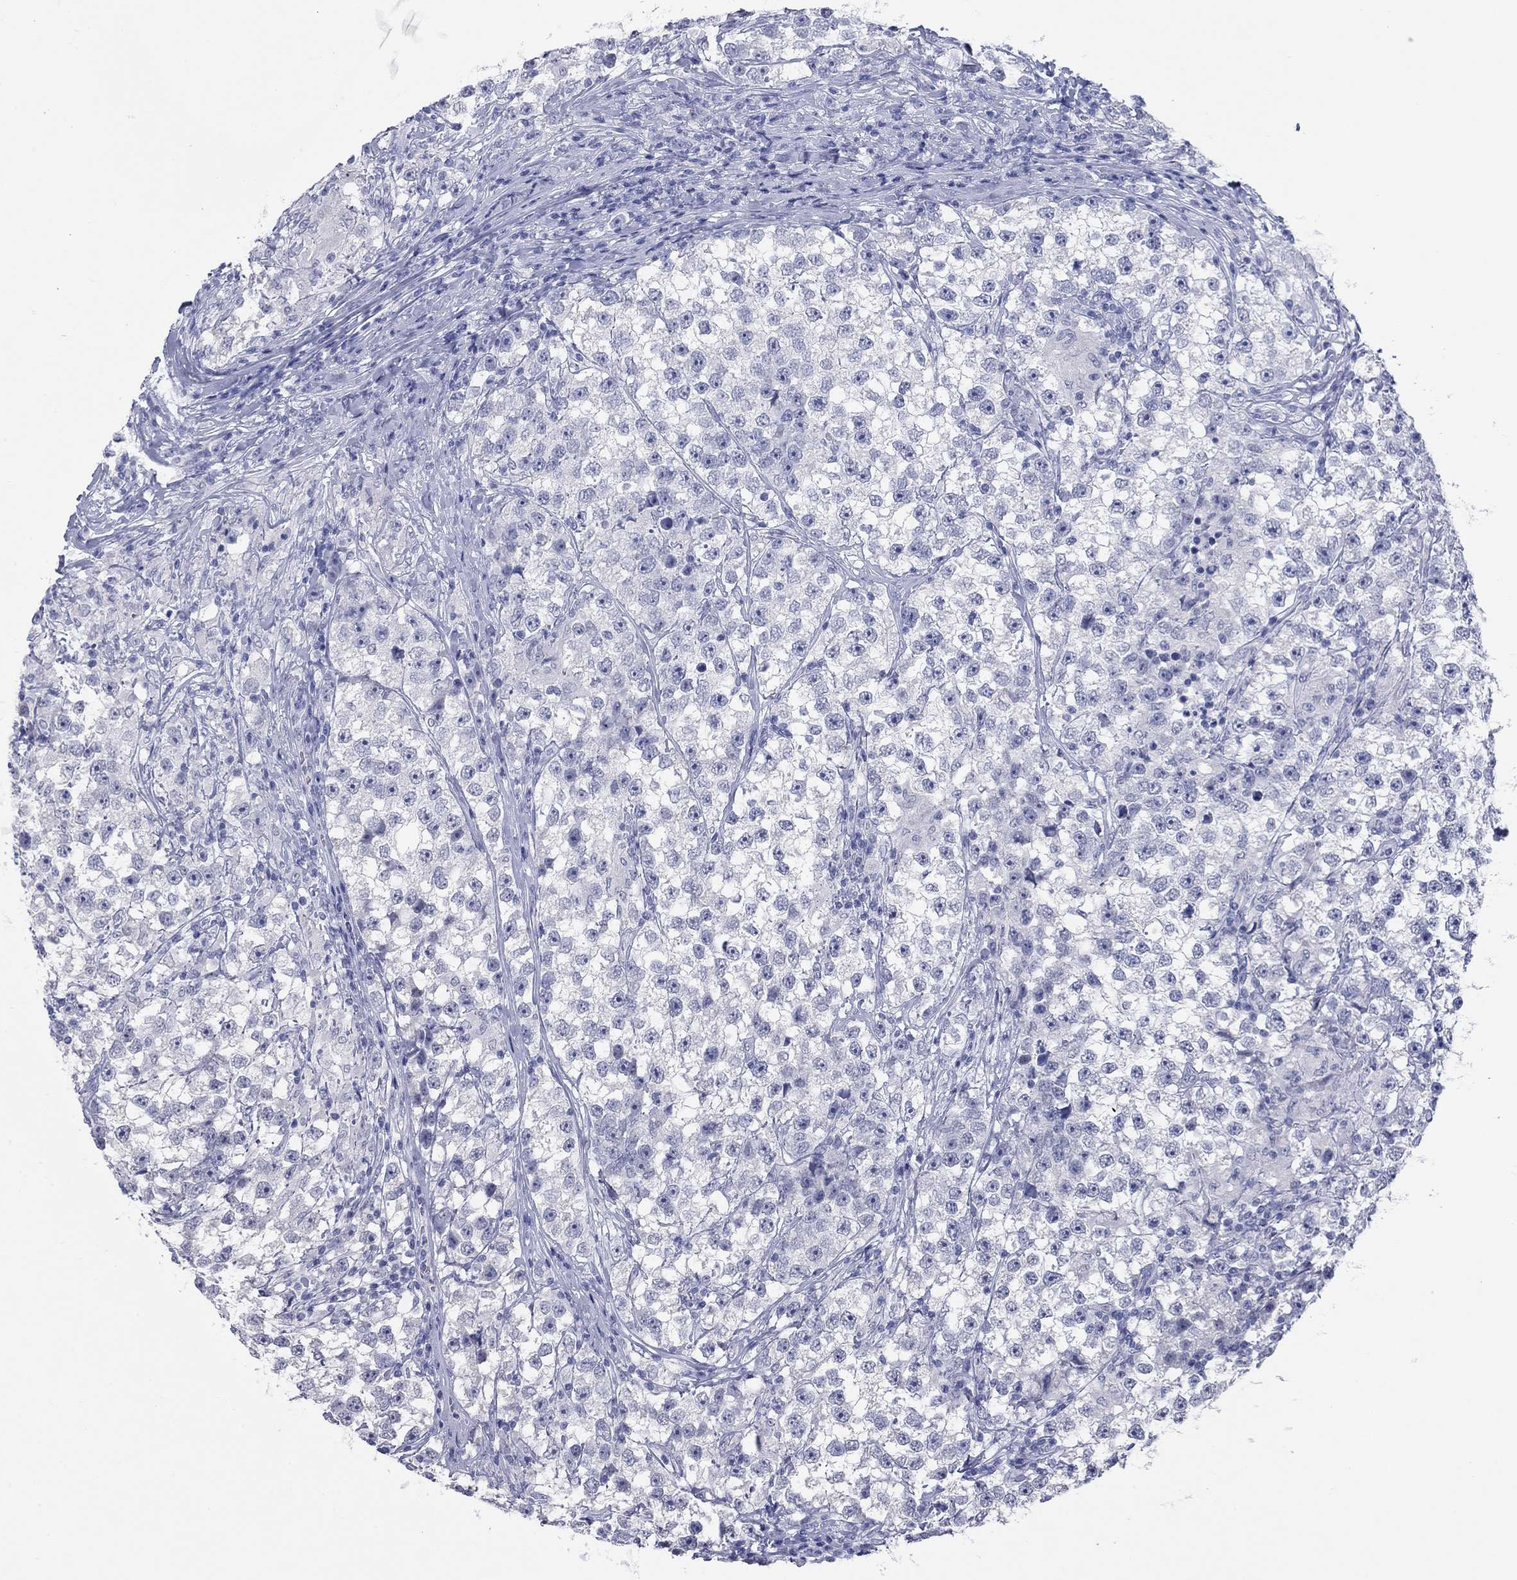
{"staining": {"intensity": "negative", "quantity": "none", "location": "none"}, "tissue": "testis cancer", "cell_type": "Tumor cells", "image_type": "cancer", "snomed": [{"axis": "morphology", "description": "Seminoma, NOS"}, {"axis": "topography", "description": "Testis"}], "caption": "This is an IHC histopathology image of seminoma (testis). There is no expression in tumor cells.", "gene": "KRT75", "patient": {"sex": "male", "age": 46}}